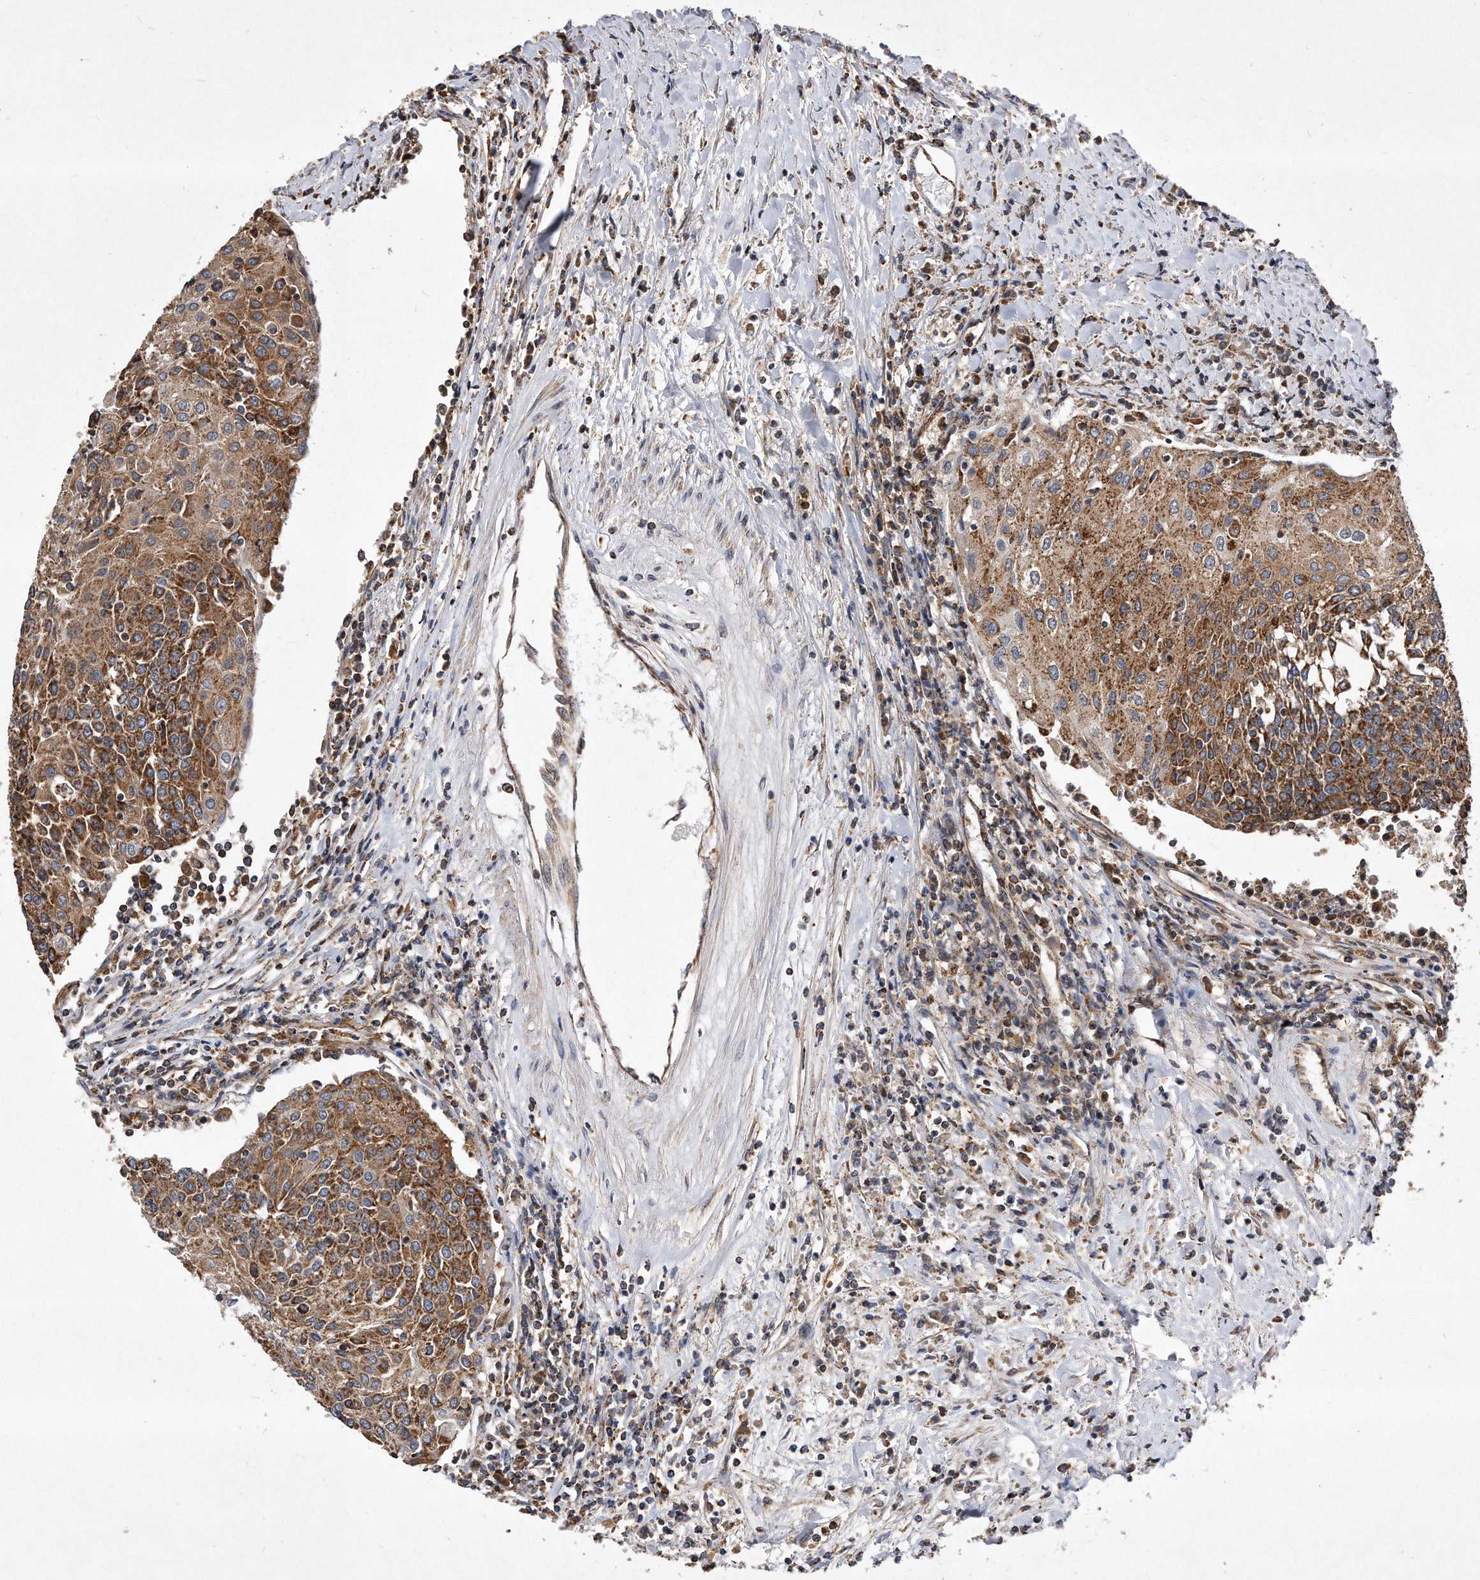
{"staining": {"intensity": "strong", "quantity": ">75%", "location": "cytoplasmic/membranous"}, "tissue": "urothelial cancer", "cell_type": "Tumor cells", "image_type": "cancer", "snomed": [{"axis": "morphology", "description": "Urothelial carcinoma, High grade"}, {"axis": "topography", "description": "Urinary bladder"}], "caption": "IHC (DAB (3,3'-diaminobenzidine)) staining of urothelial cancer displays strong cytoplasmic/membranous protein positivity in about >75% of tumor cells.", "gene": "PPP5C", "patient": {"sex": "female", "age": 85}}